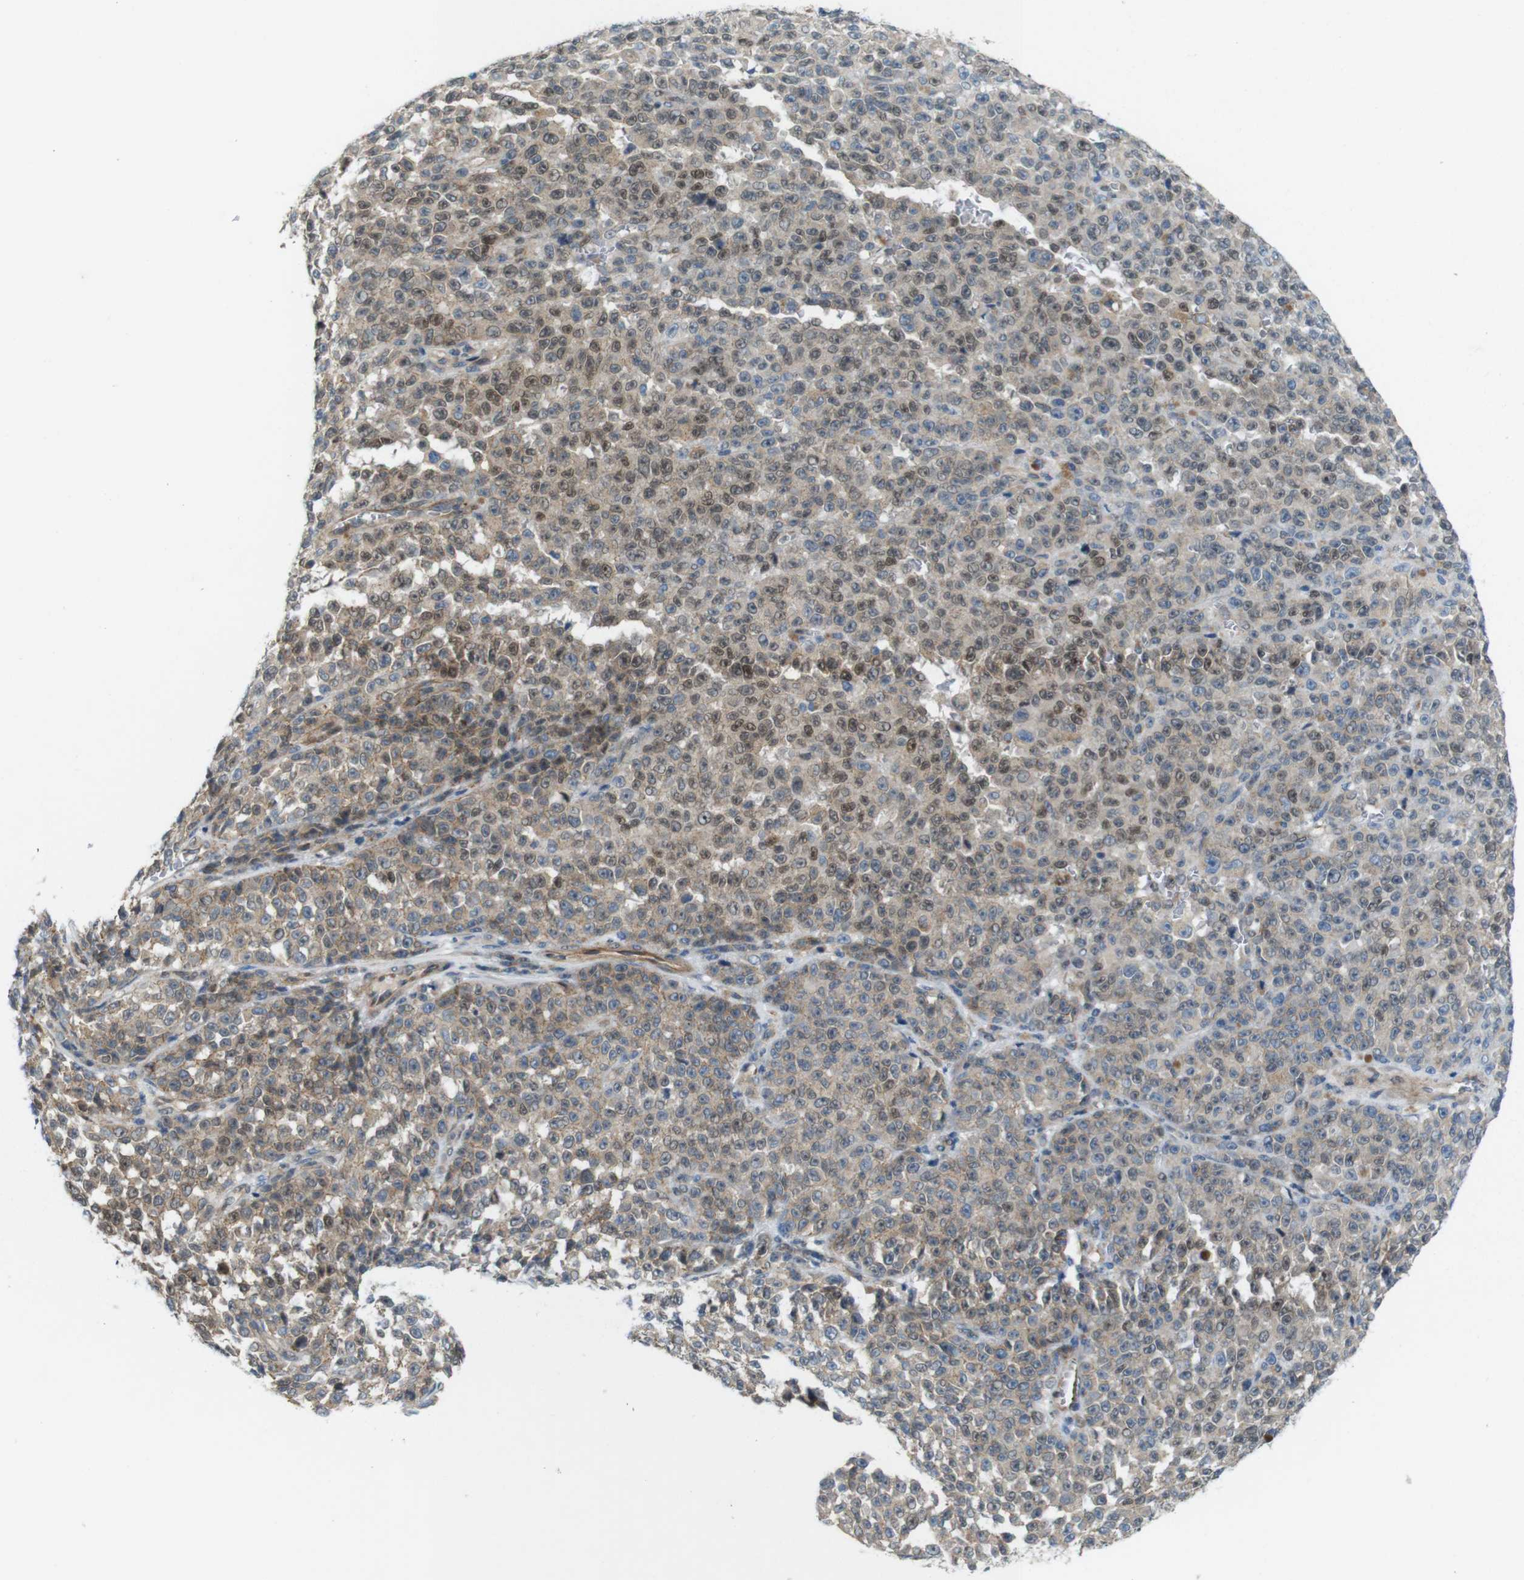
{"staining": {"intensity": "weak", "quantity": ">75%", "location": "cytoplasmic/membranous,nuclear"}, "tissue": "melanoma", "cell_type": "Tumor cells", "image_type": "cancer", "snomed": [{"axis": "morphology", "description": "Malignant melanoma, NOS"}, {"axis": "topography", "description": "Skin"}], "caption": "A brown stain labels weak cytoplasmic/membranous and nuclear staining of a protein in human melanoma tumor cells.", "gene": "SKI", "patient": {"sex": "female", "age": 82}}